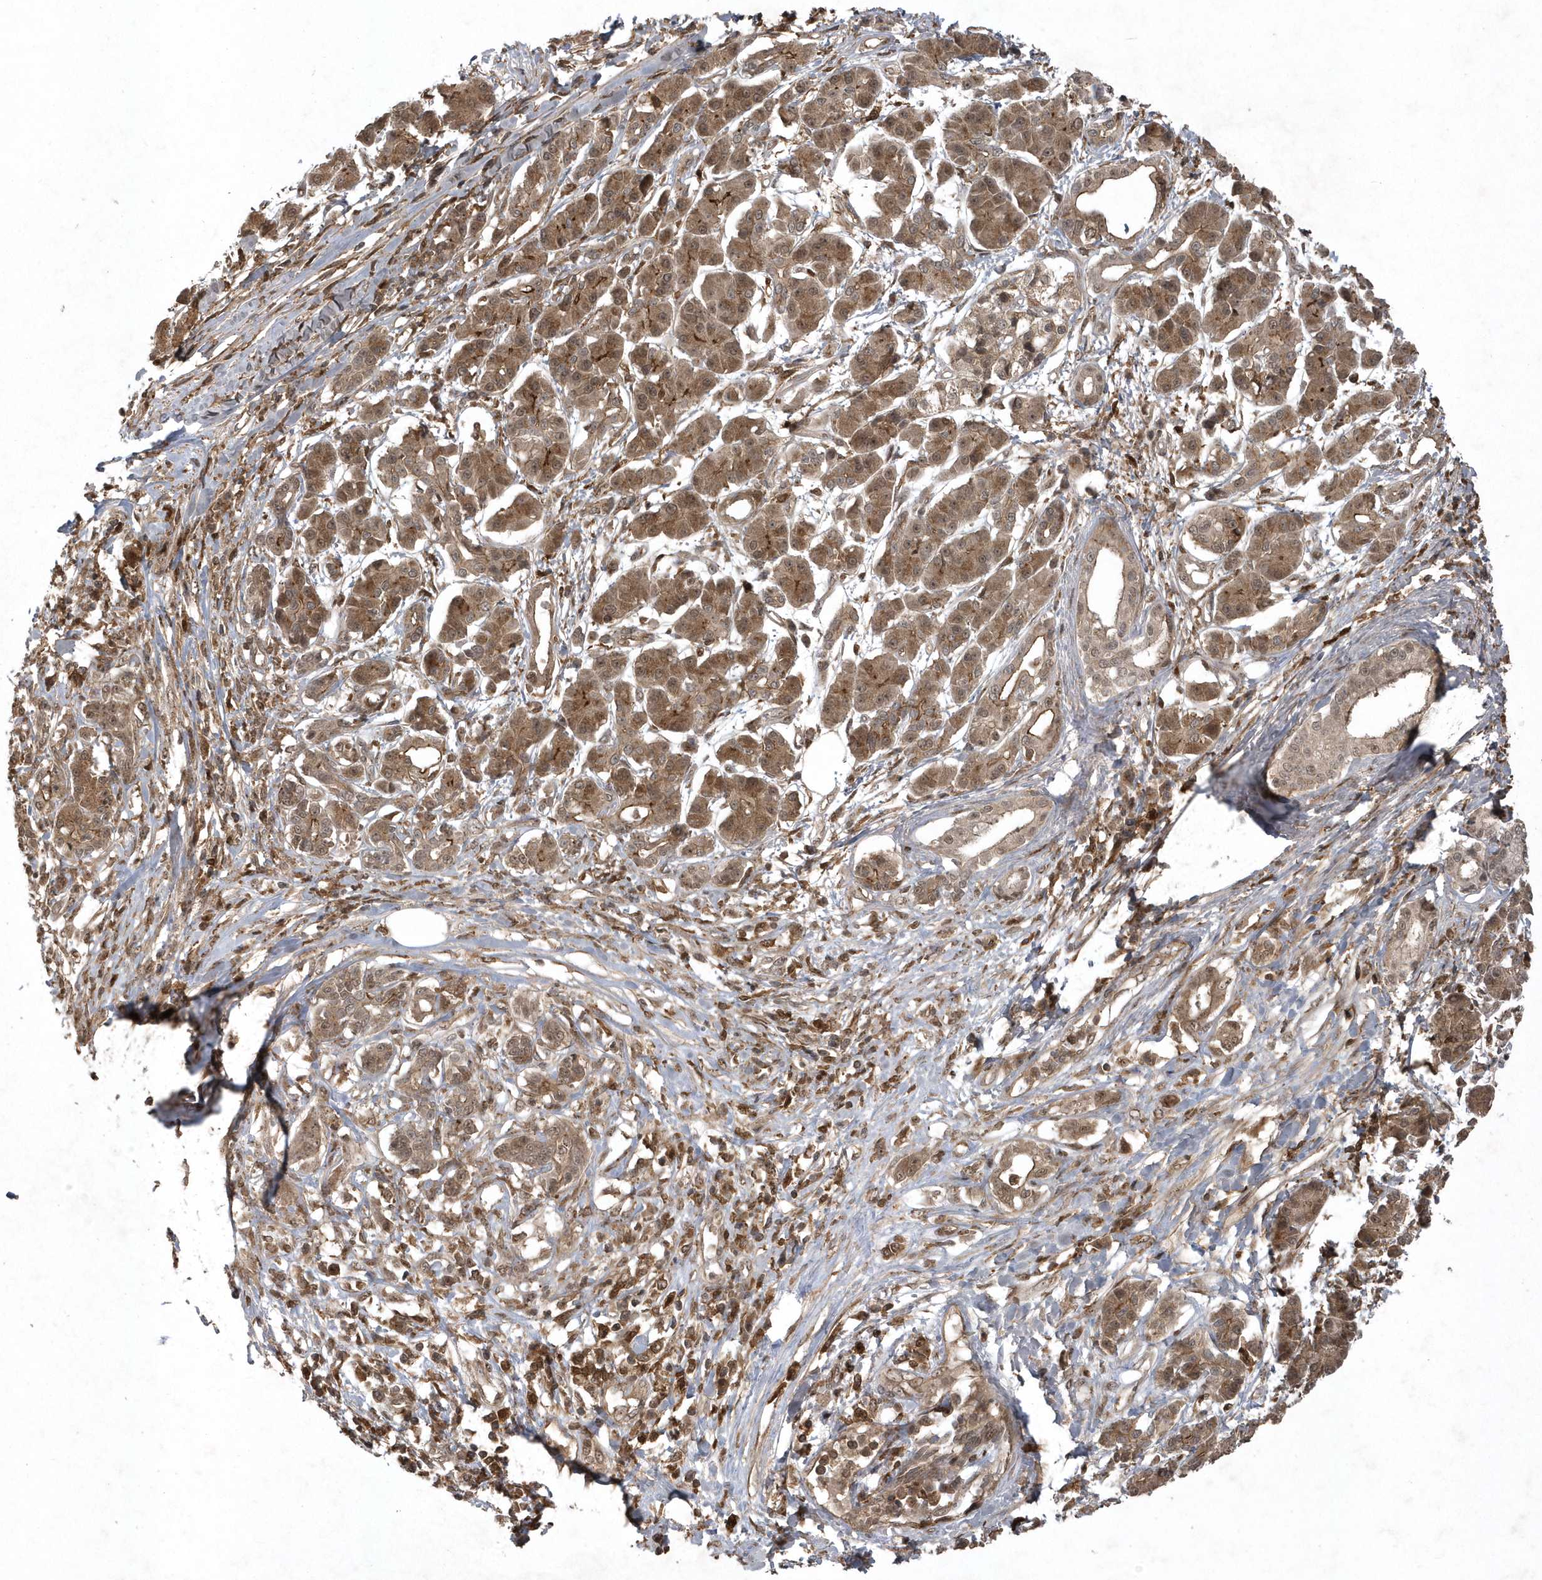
{"staining": {"intensity": "weak", "quantity": ">75%", "location": "cytoplasmic/membranous"}, "tissue": "pancreatic cancer", "cell_type": "Tumor cells", "image_type": "cancer", "snomed": [{"axis": "morphology", "description": "Adenocarcinoma, NOS"}, {"axis": "topography", "description": "Pancreas"}], "caption": "IHC photomicrograph of human adenocarcinoma (pancreatic) stained for a protein (brown), which displays low levels of weak cytoplasmic/membranous expression in approximately >75% of tumor cells.", "gene": "LACC1", "patient": {"sex": "female", "age": 56}}